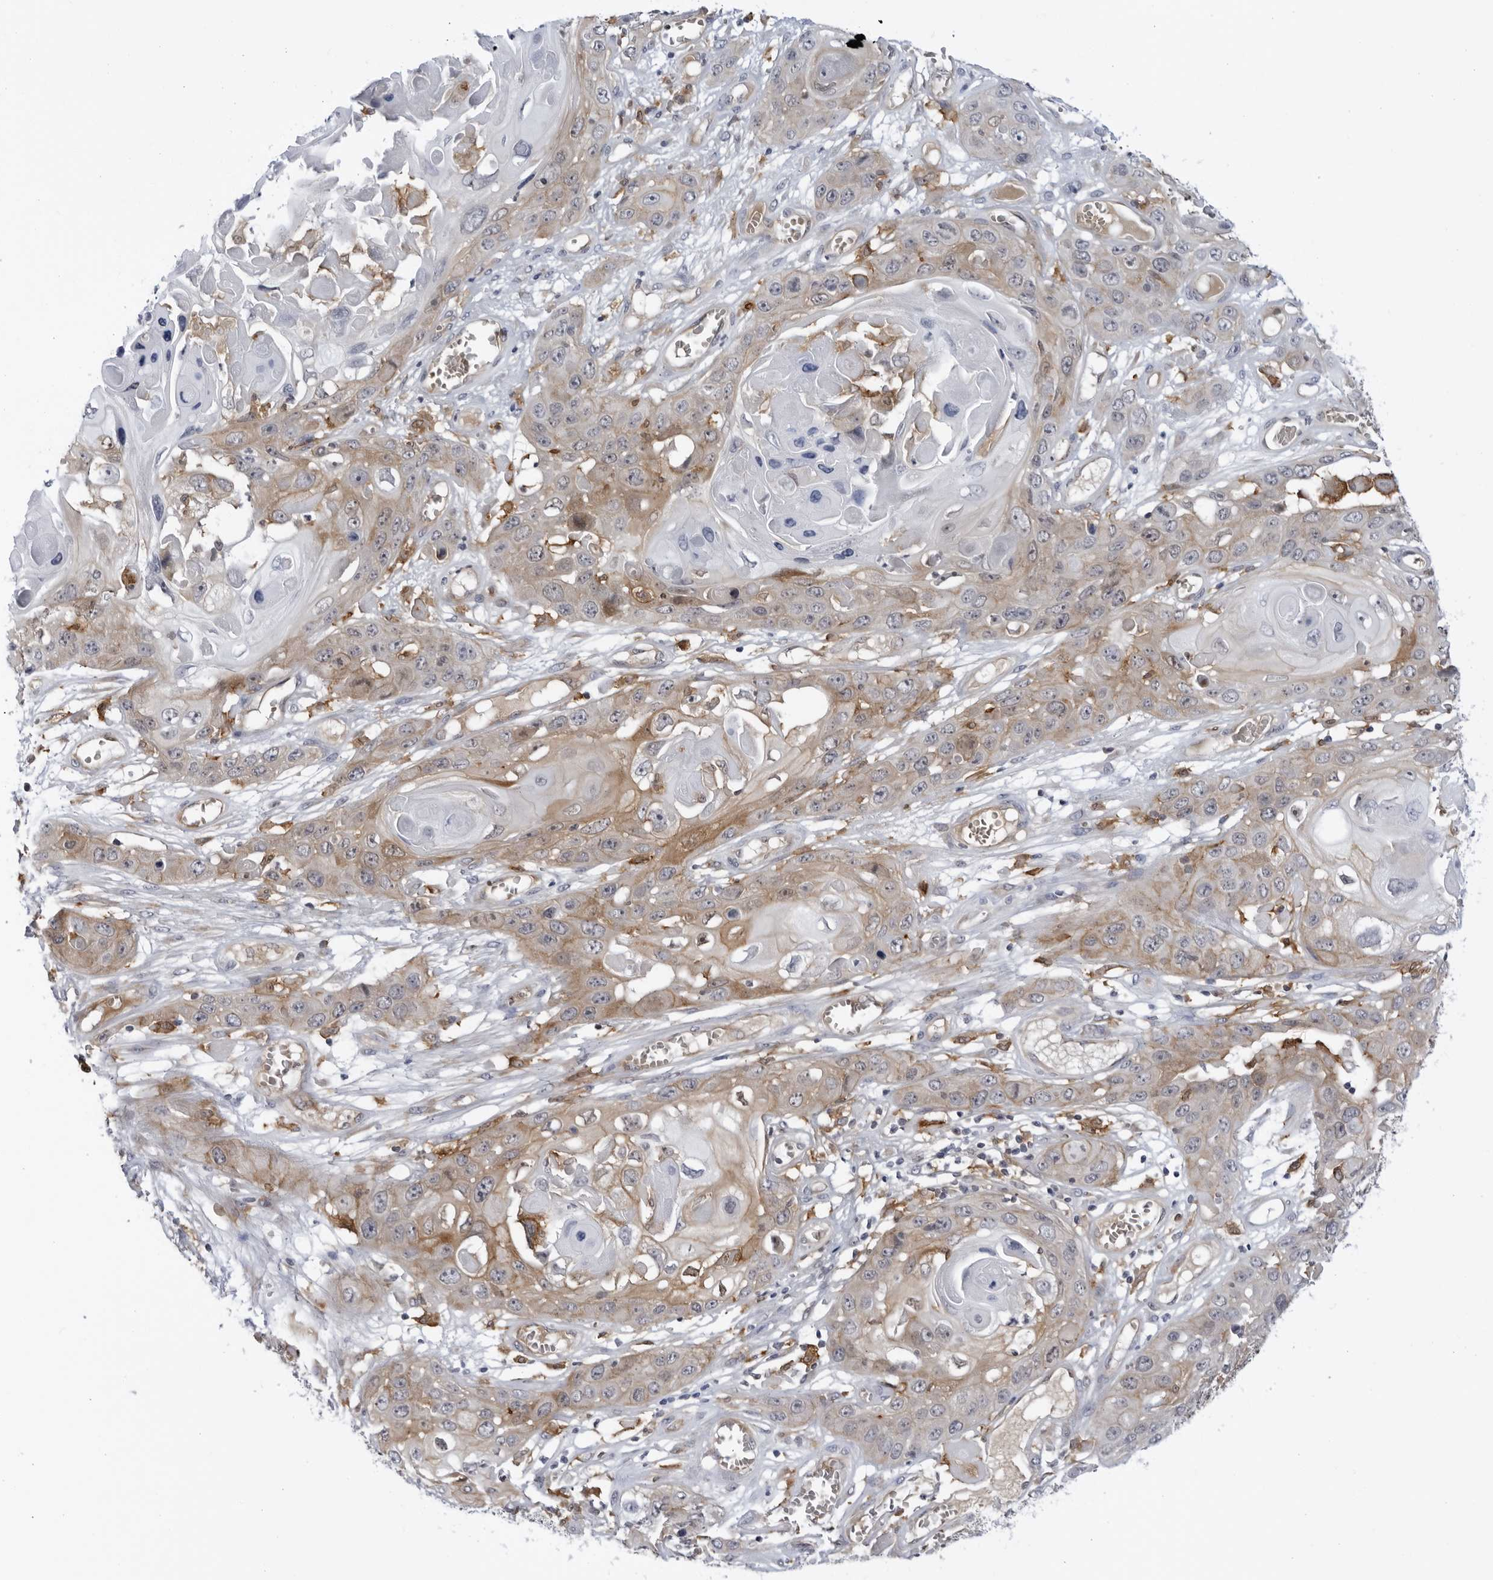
{"staining": {"intensity": "weak", "quantity": "<25%", "location": "cytoplasmic/membranous"}, "tissue": "skin cancer", "cell_type": "Tumor cells", "image_type": "cancer", "snomed": [{"axis": "morphology", "description": "Squamous cell carcinoma, NOS"}, {"axis": "topography", "description": "Skin"}], "caption": "A histopathology image of human skin cancer (squamous cell carcinoma) is negative for staining in tumor cells. The staining is performed using DAB (3,3'-diaminobenzidine) brown chromogen with nuclei counter-stained in using hematoxylin.", "gene": "BMP2K", "patient": {"sex": "male", "age": 55}}